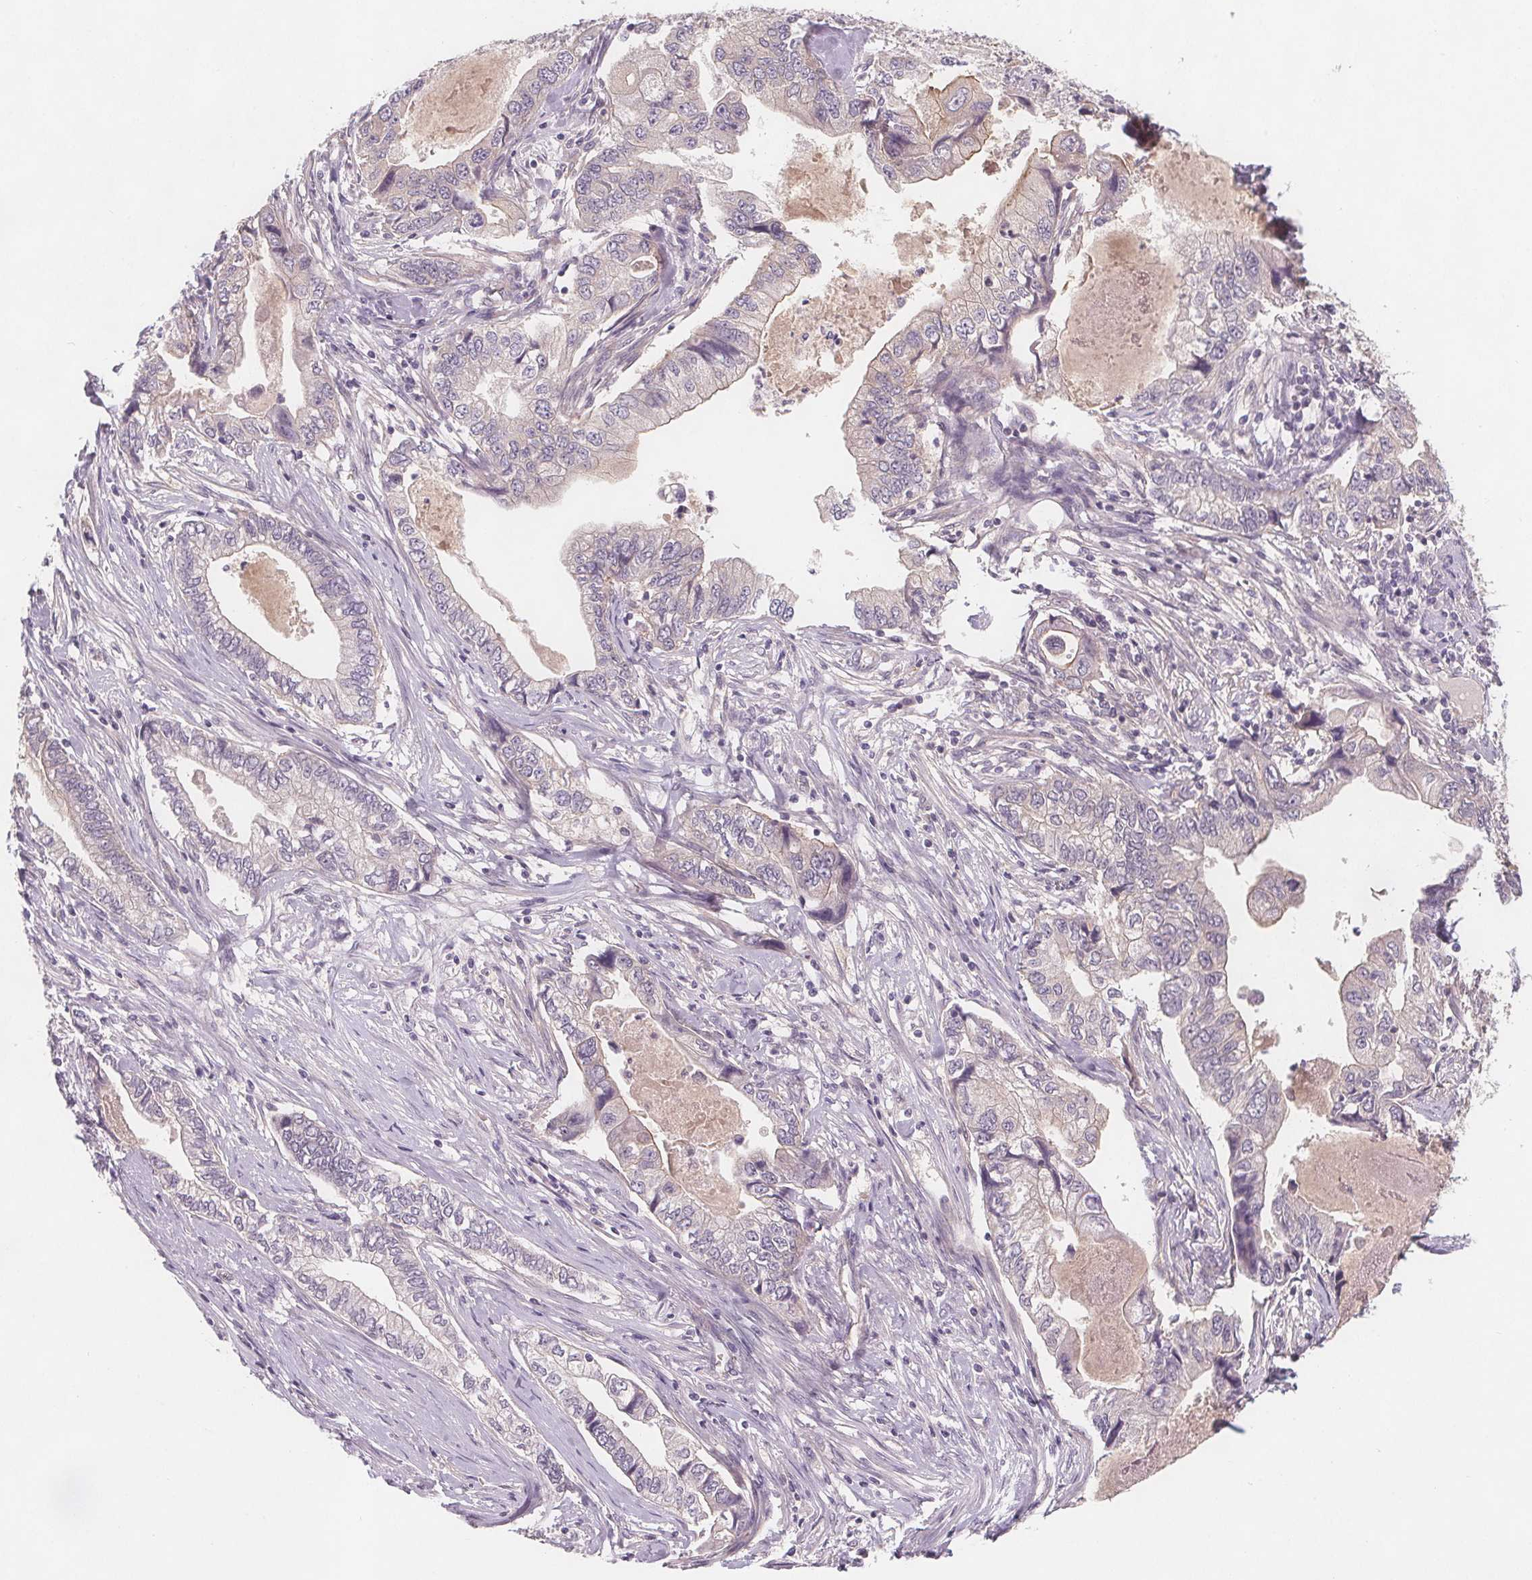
{"staining": {"intensity": "negative", "quantity": "none", "location": "none"}, "tissue": "stomach cancer", "cell_type": "Tumor cells", "image_type": "cancer", "snomed": [{"axis": "morphology", "description": "Adenocarcinoma, NOS"}, {"axis": "topography", "description": "Pancreas"}, {"axis": "topography", "description": "Stomach, upper"}], "caption": "A micrograph of human stomach cancer is negative for staining in tumor cells. (DAB immunohistochemistry (IHC) visualized using brightfield microscopy, high magnification).", "gene": "VNN1", "patient": {"sex": "male", "age": 77}}